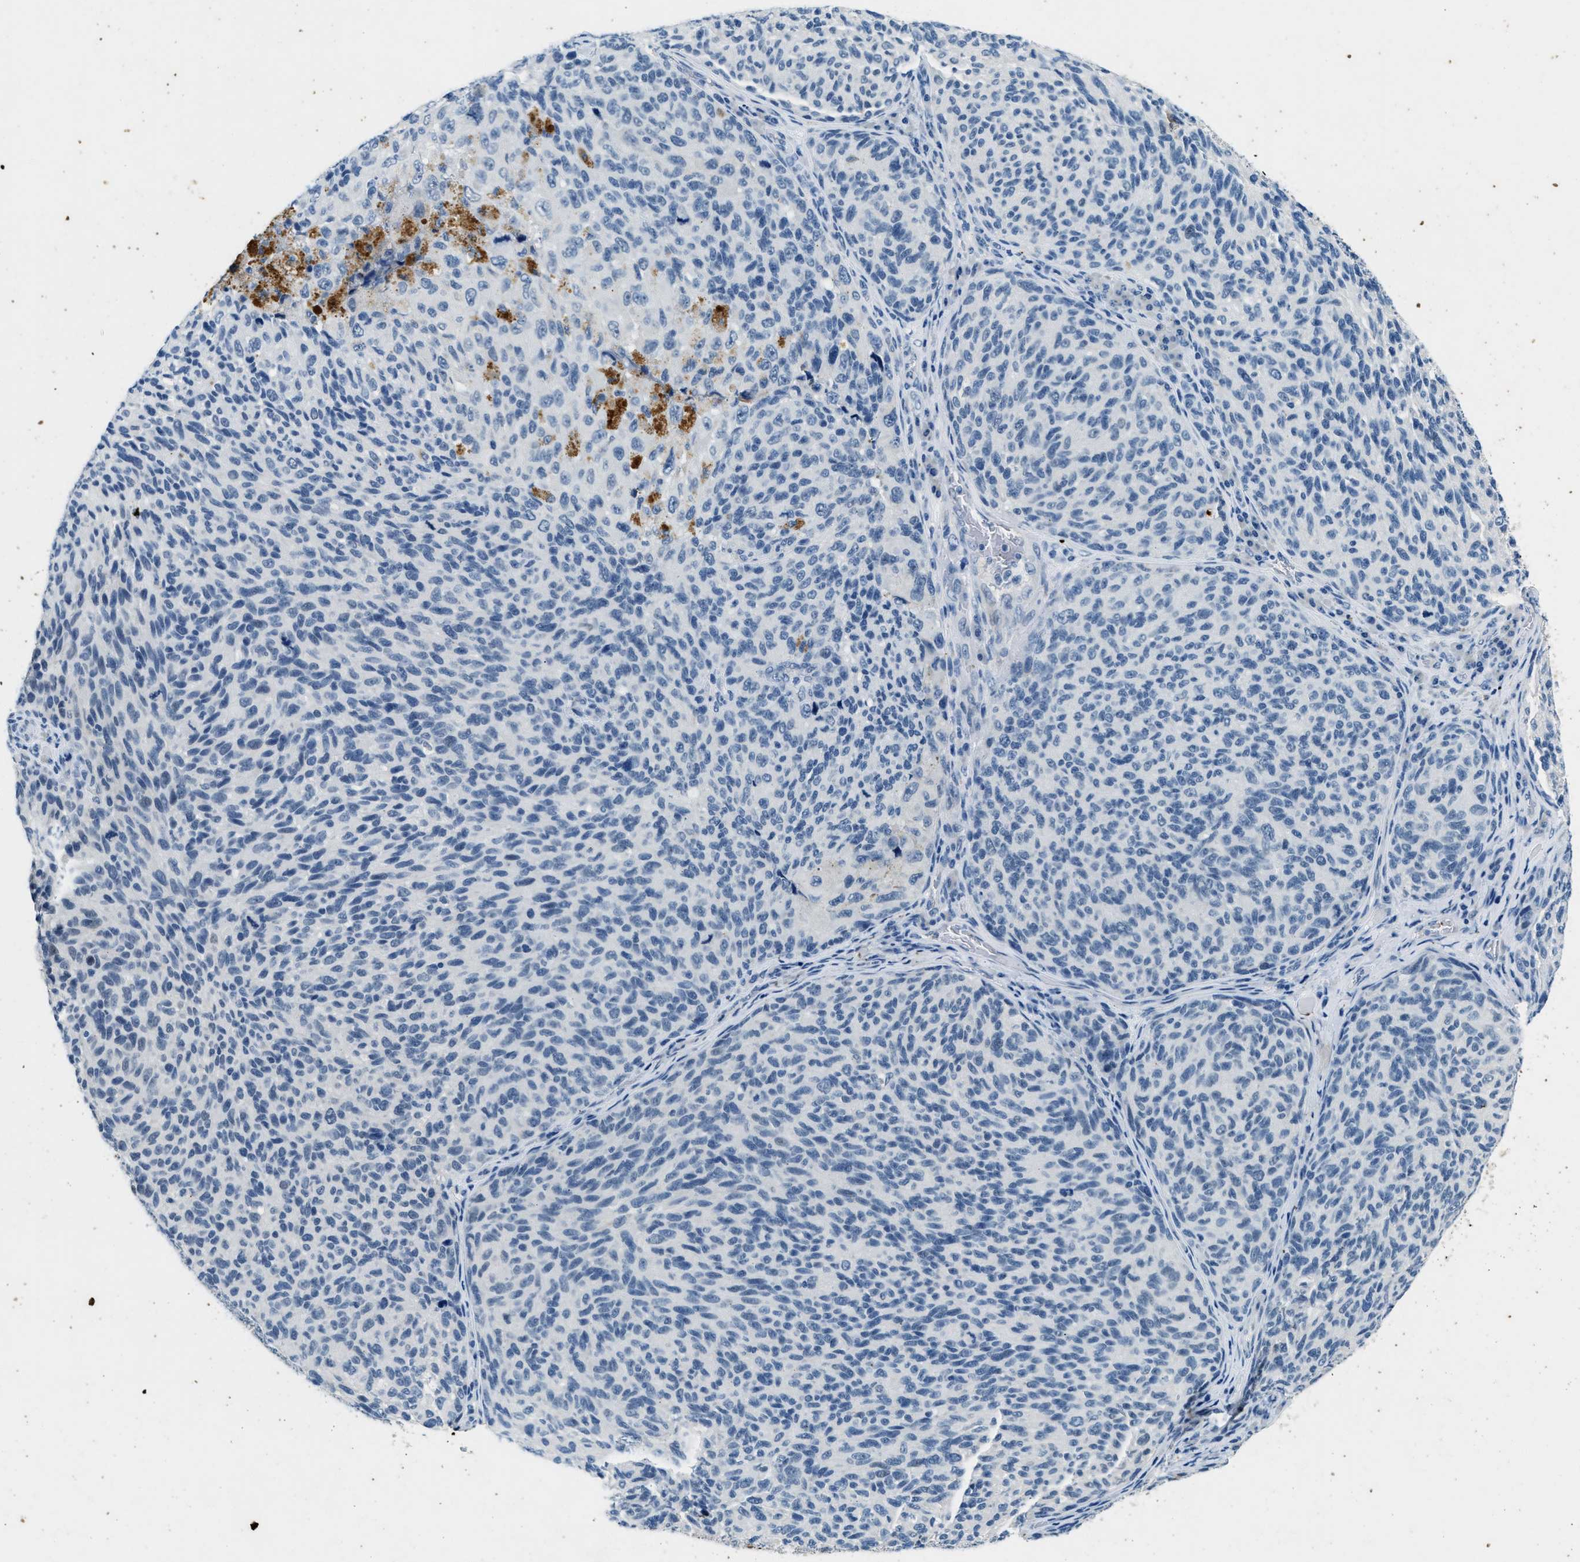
{"staining": {"intensity": "negative", "quantity": "none", "location": "none"}, "tissue": "melanoma", "cell_type": "Tumor cells", "image_type": "cancer", "snomed": [{"axis": "morphology", "description": "Malignant melanoma, NOS"}, {"axis": "topography", "description": "Skin"}], "caption": "The micrograph displays no staining of tumor cells in malignant melanoma.", "gene": "CFAP20", "patient": {"sex": "female", "age": 73}}